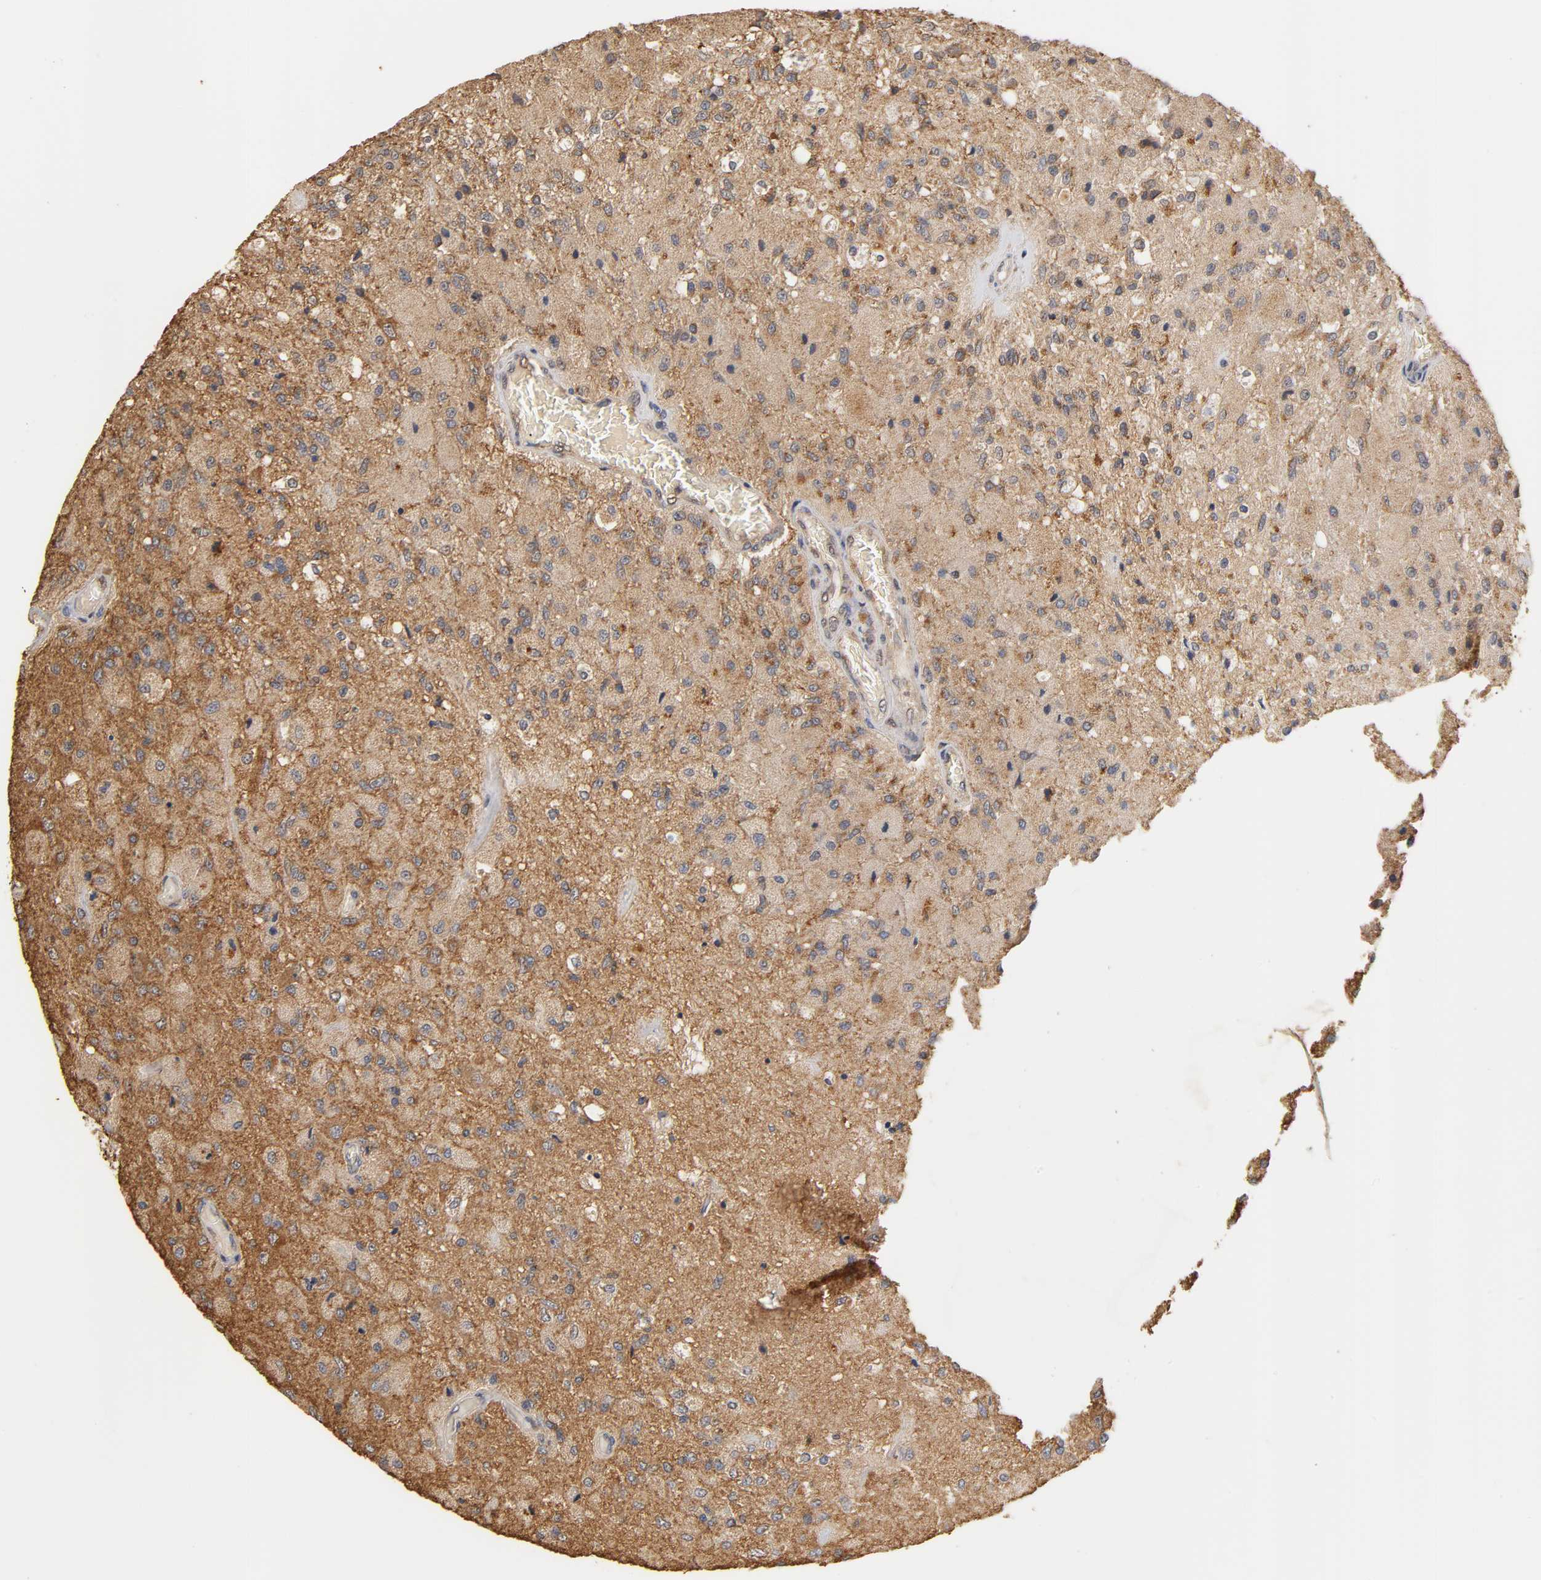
{"staining": {"intensity": "moderate", "quantity": "25%-75%", "location": "cytoplasmic/membranous"}, "tissue": "glioma", "cell_type": "Tumor cells", "image_type": "cancer", "snomed": [{"axis": "morphology", "description": "Normal tissue, NOS"}, {"axis": "morphology", "description": "Glioma, malignant, High grade"}, {"axis": "topography", "description": "Cerebral cortex"}], "caption": "About 25%-75% of tumor cells in high-grade glioma (malignant) display moderate cytoplasmic/membranous protein expression as visualized by brown immunohistochemical staining.", "gene": "PKN1", "patient": {"sex": "male", "age": 77}}